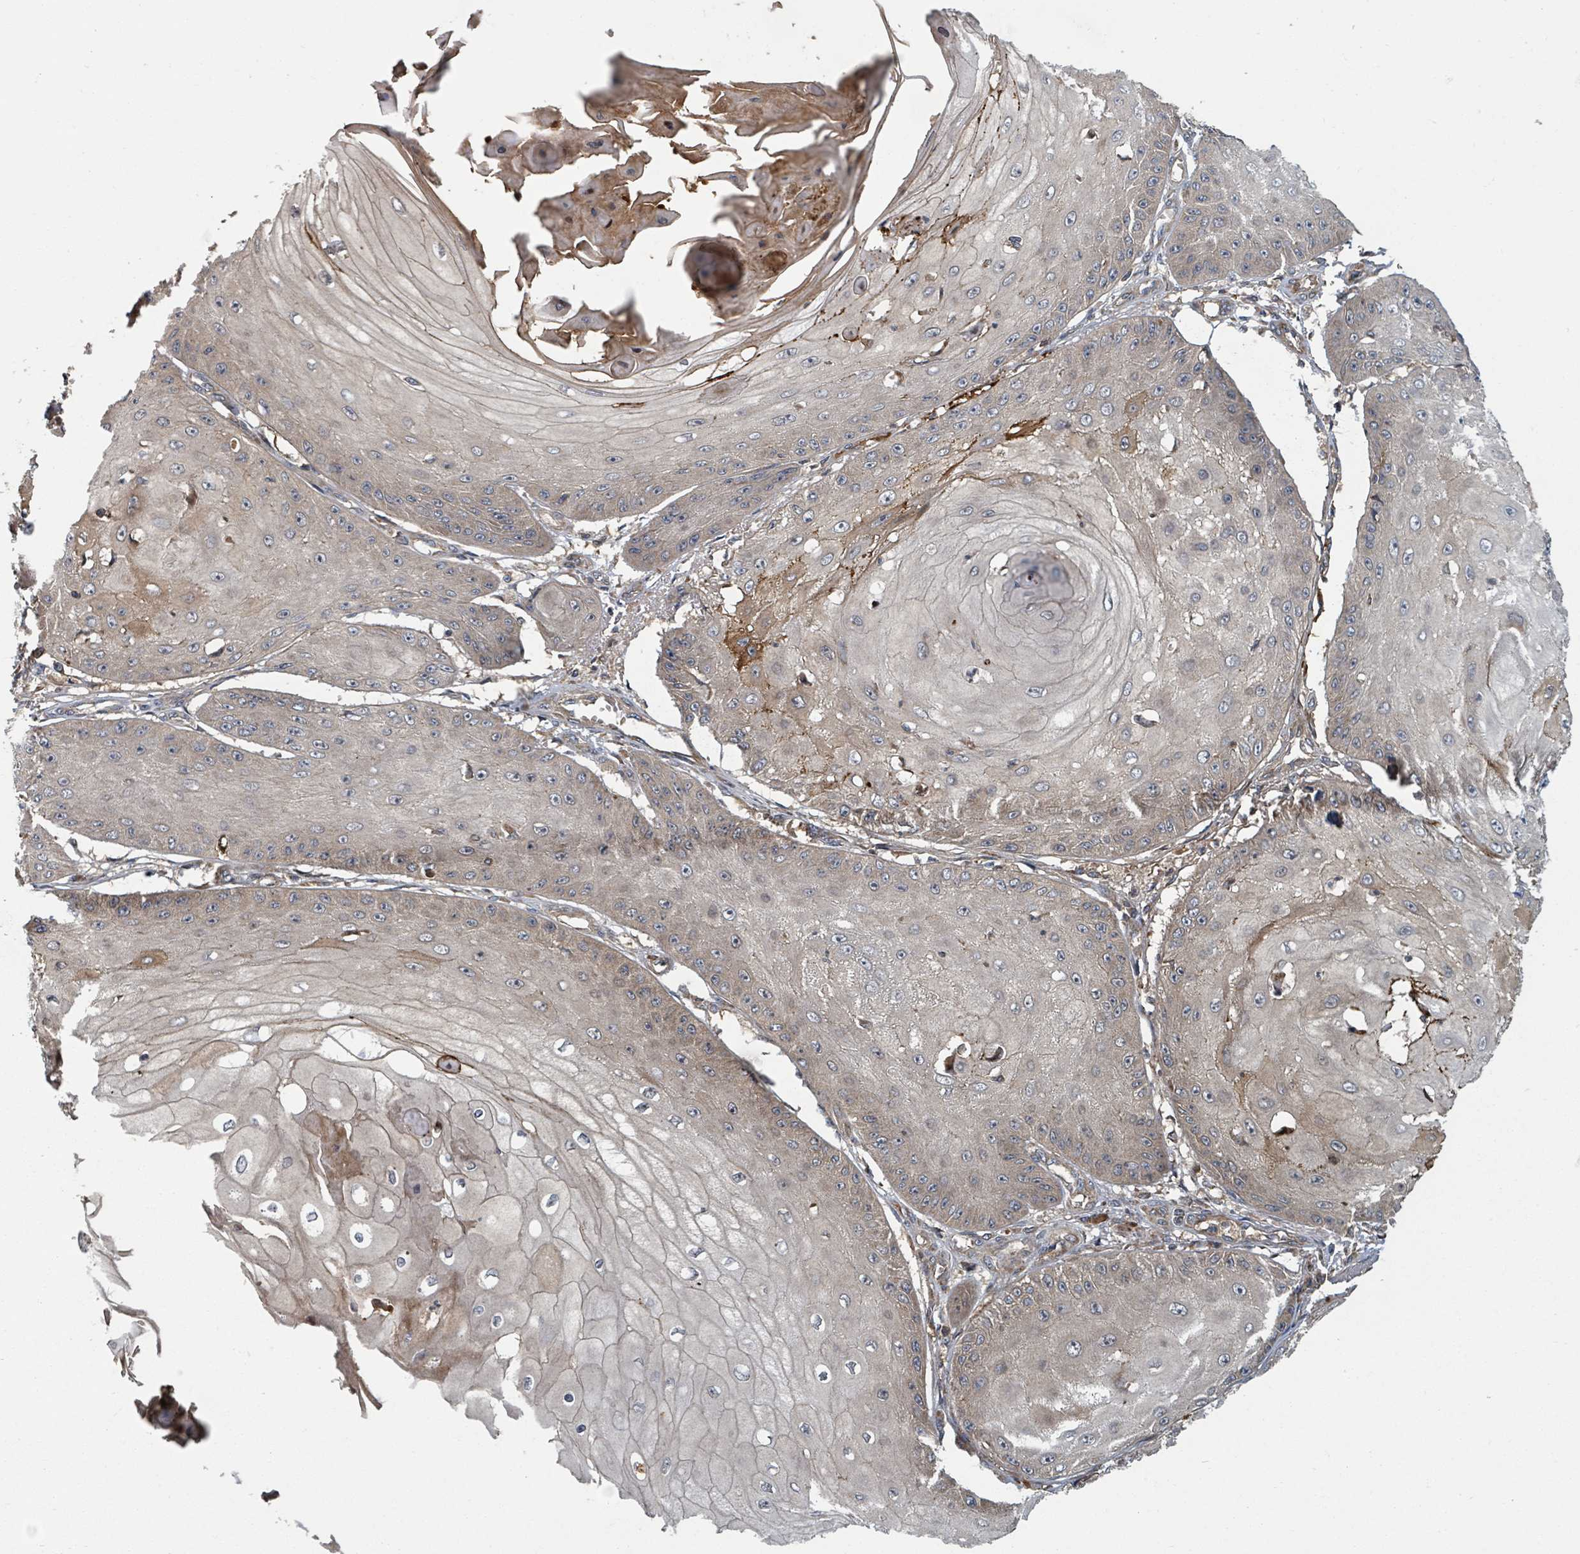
{"staining": {"intensity": "moderate", "quantity": "<25%", "location": "cytoplasmic/membranous"}, "tissue": "skin cancer", "cell_type": "Tumor cells", "image_type": "cancer", "snomed": [{"axis": "morphology", "description": "Squamous cell carcinoma, NOS"}, {"axis": "topography", "description": "Skin"}], "caption": "Immunohistochemical staining of squamous cell carcinoma (skin) reveals low levels of moderate cytoplasmic/membranous protein expression in about <25% of tumor cells.", "gene": "DPM1", "patient": {"sex": "male", "age": 70}}